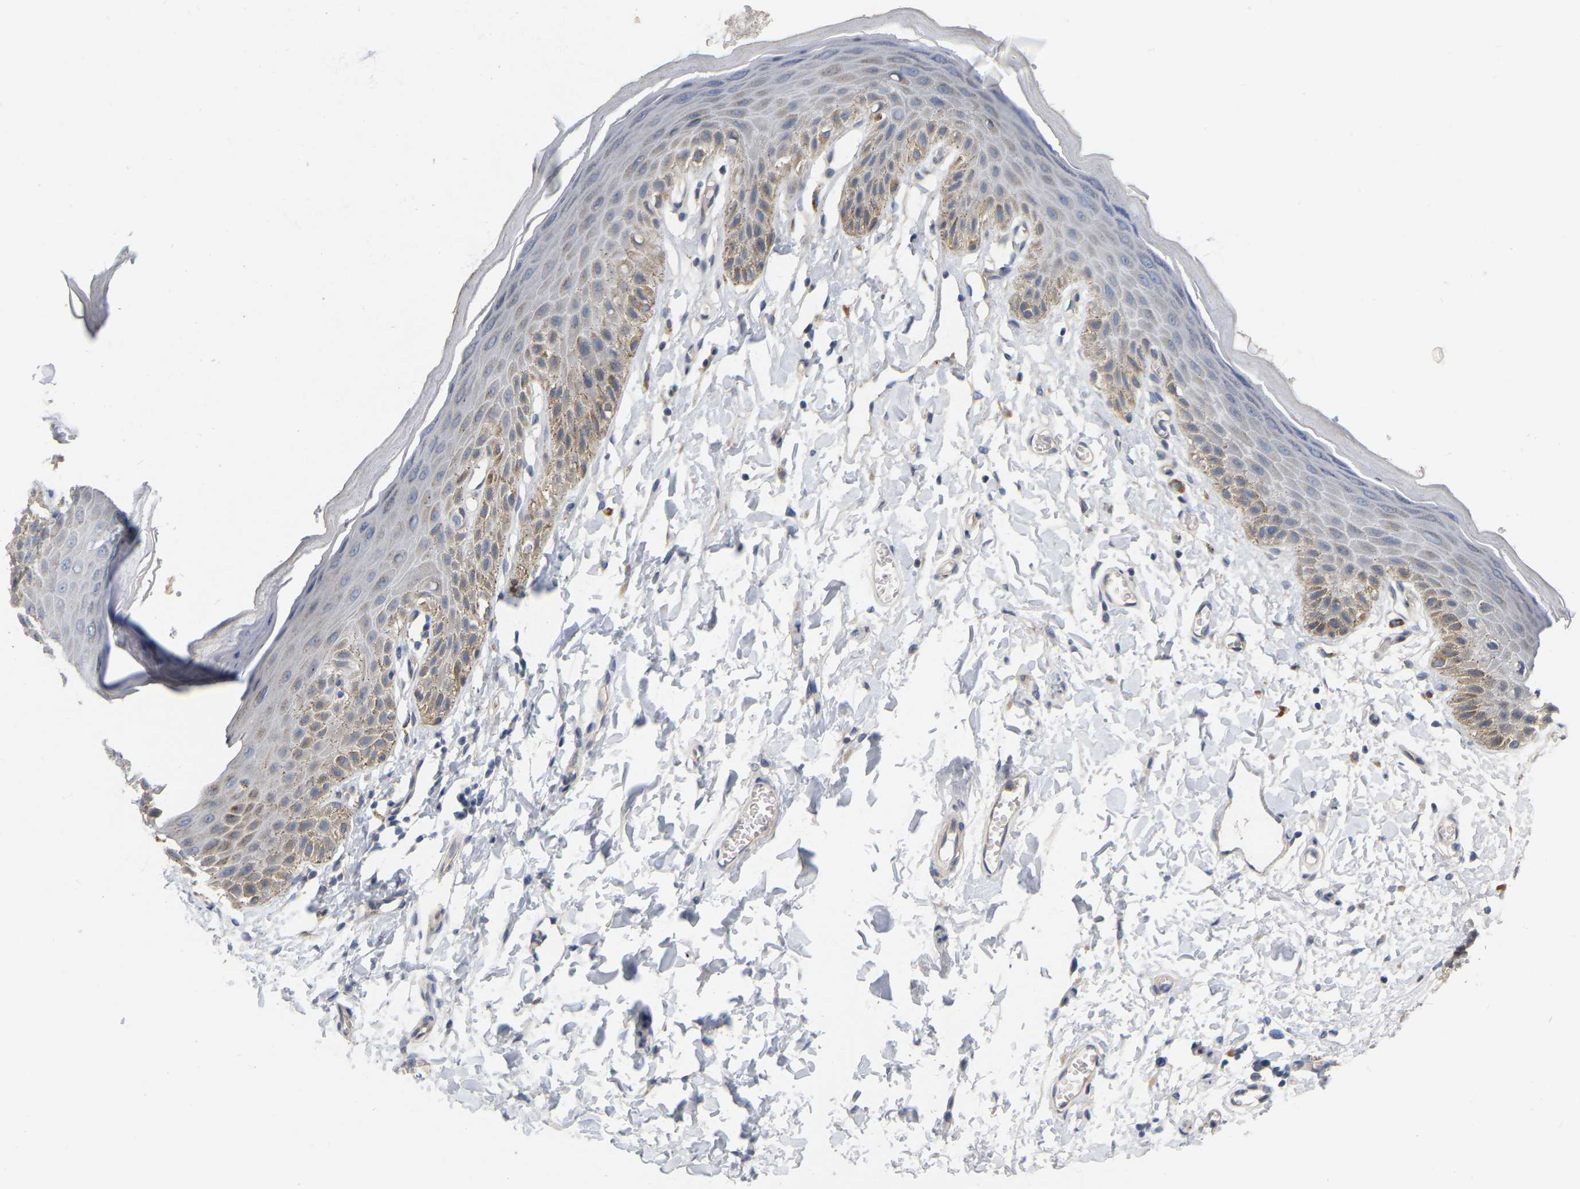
{"staining": {"intensity": "moderate", "quantity": "<25%", "location": "cytoplasmic/membranous"}, "tissue": "skin", "cell_type": "Epidermal cells", "image_type": "normal", "snomed": [{"axis": "morphology", "description": "Normal tissue, NOS"}, {"axis": "topography", "description": "Anal"}], "caption": "A photomicrograph of human skin stained for a protein shows moderate cytoplasmic/membranous brown staining in epidermal cells. The staining is performed using DAB brown chromogen to label protein expression. The nuclei are counter-stained blue using hematoxylin.", "gene": "SSH1", "patient": {"sex": "male", "age": 44}}